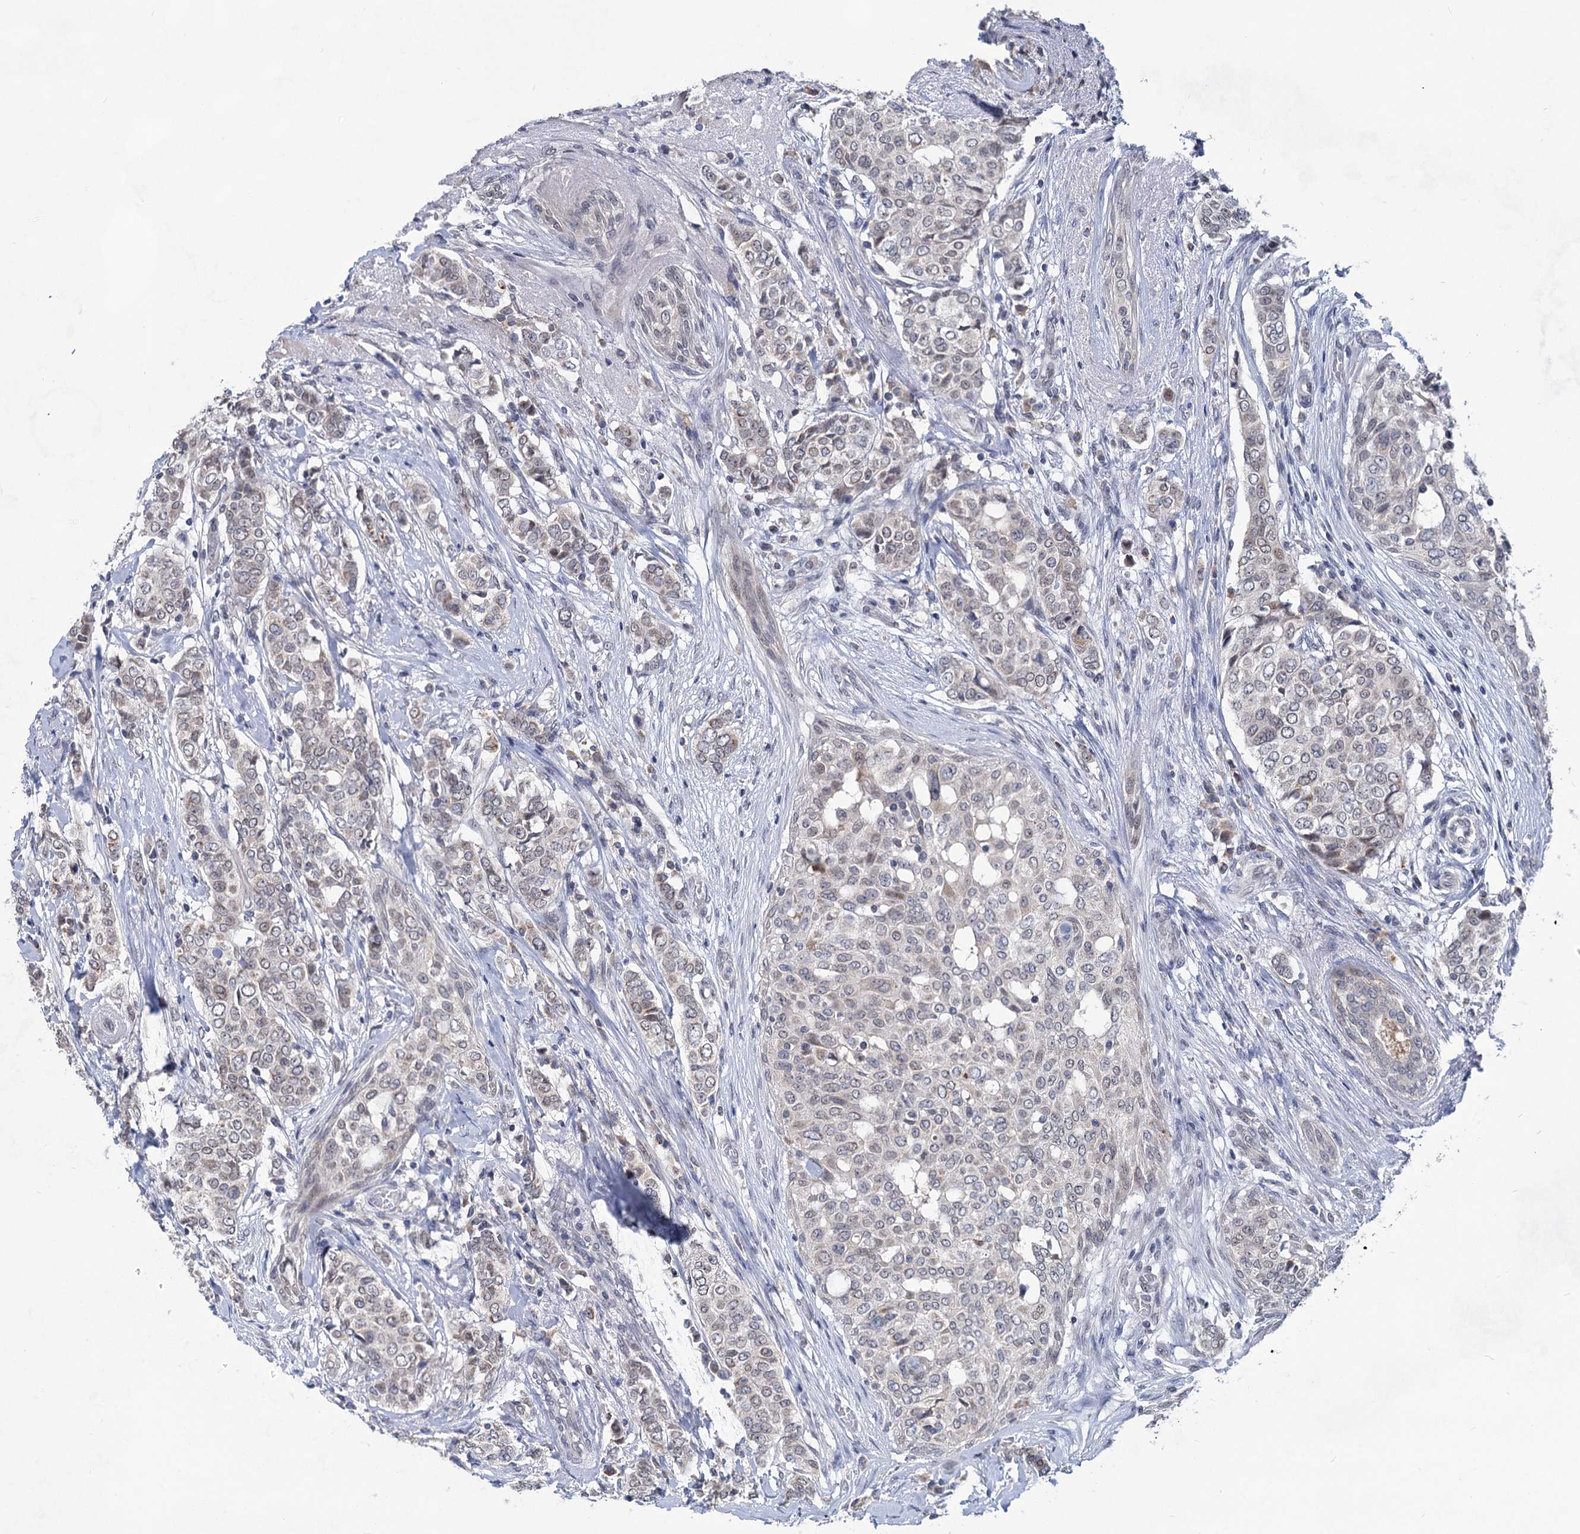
{"staining": {"intensity": "negative", "quantity": "none", "location": "none"}, "tissue": "breast cancer", "cell_type": "Tumor cells", "image_type": "cancer", "snomed": [{"axis": "morphology", "description": "Lobular carcinoma"}, {"axis": "topography", "description": "Breast"}], "caption": "A micrograph of breast lobular carcinoma stained for a protein displays no brown staining in tumor cells.", "gene": "TTC17", "patient": {"sex": "female", "age": 51}}